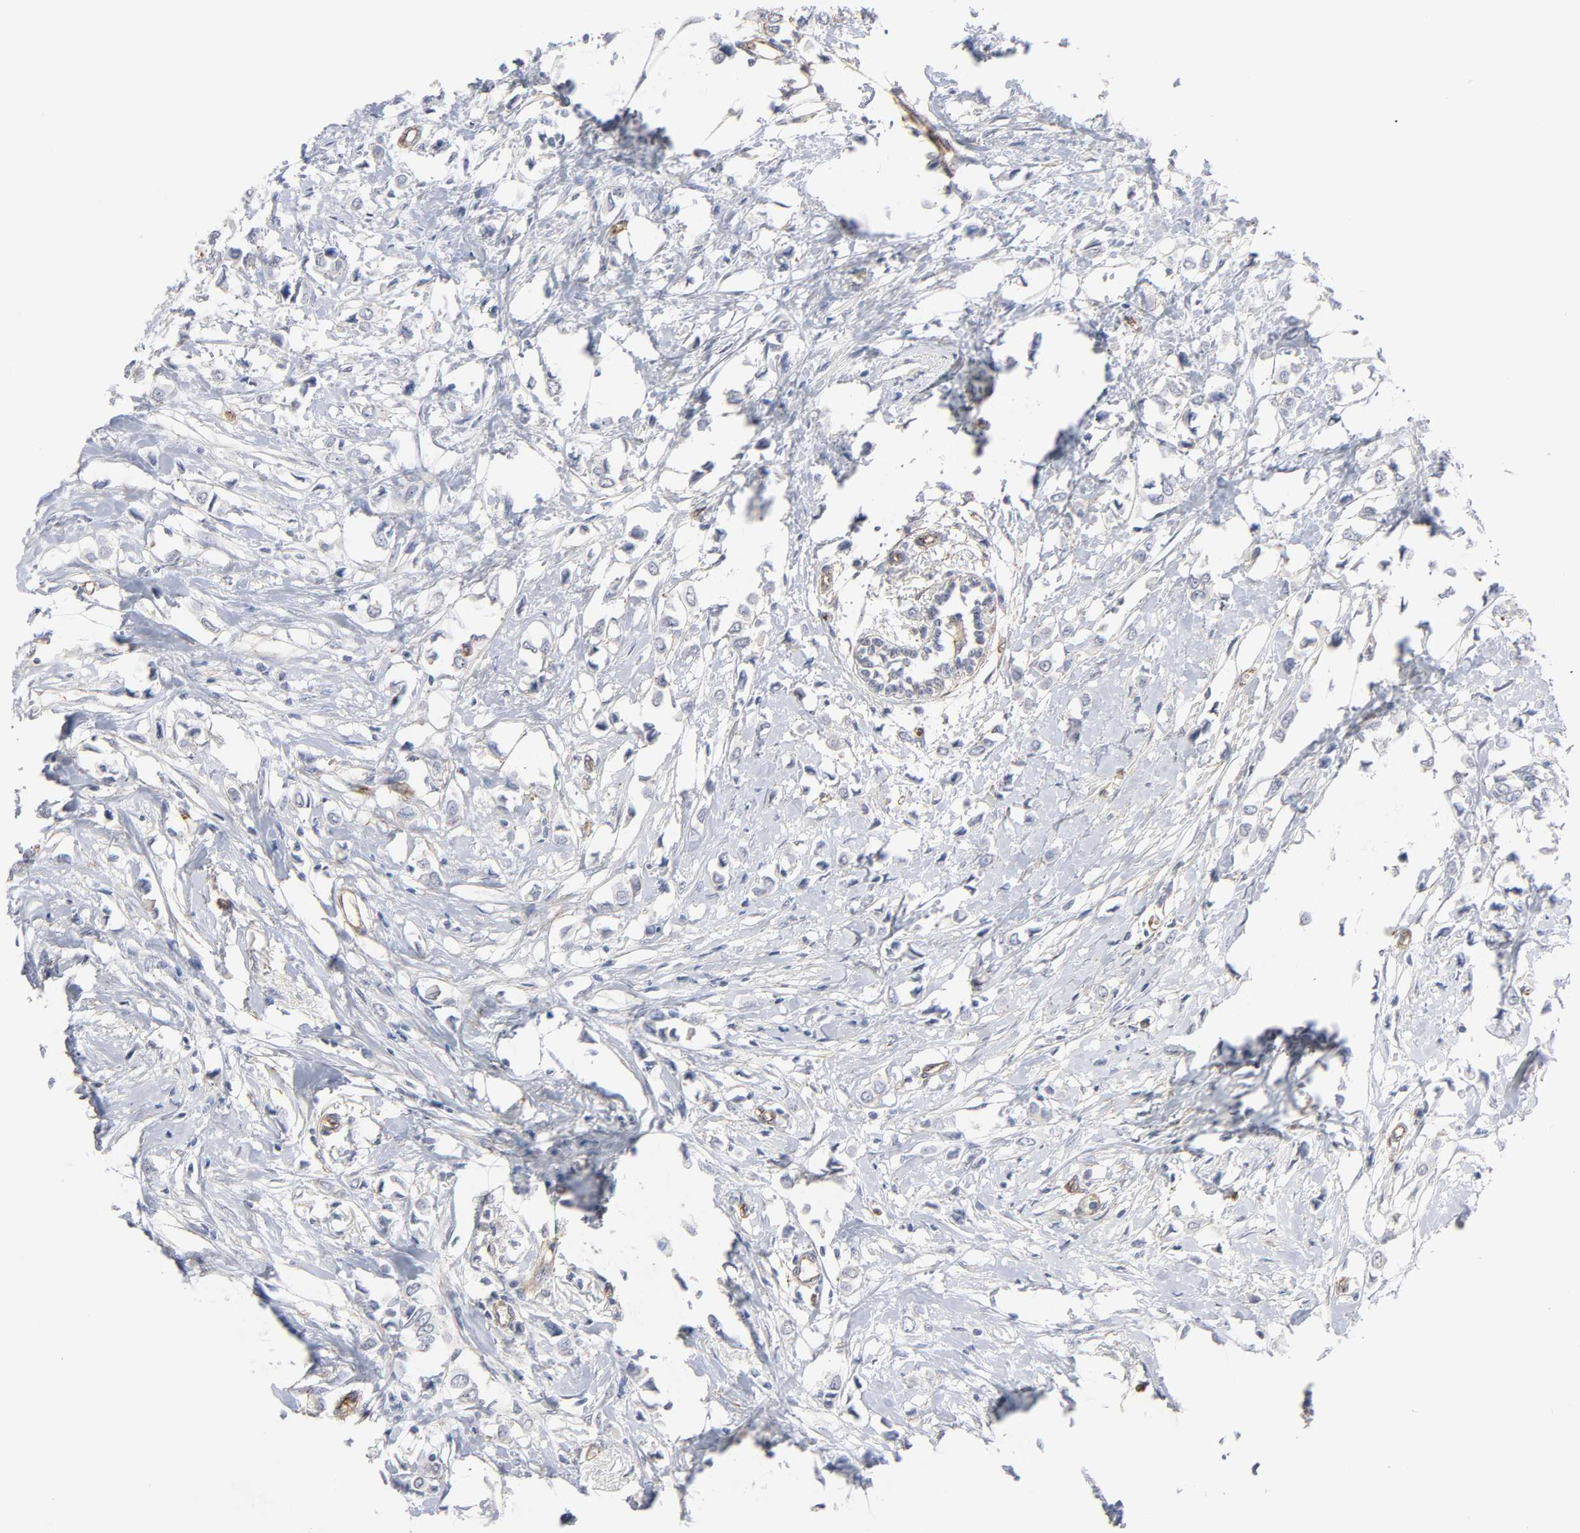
{"staining": {"intensity": "negative", "quantity": "none", "location": "none"}, "tissue": "breast cancer", "cell_type": "Tumor cells", "image_type": "cancer", "snomed": [{"axis": "morphology", "description": "Lobular carcinoma"}, {"axis": "topography", "description": "Breast"}], "caption": "Tumor cells are negative for protein expression in human breast cancer. (DAB (3,3'-diaminobenzidine) immunohistochemistry, high magnification).", "gene": "SPTAN1", "patient": {"sex": "female", "age": 51}}